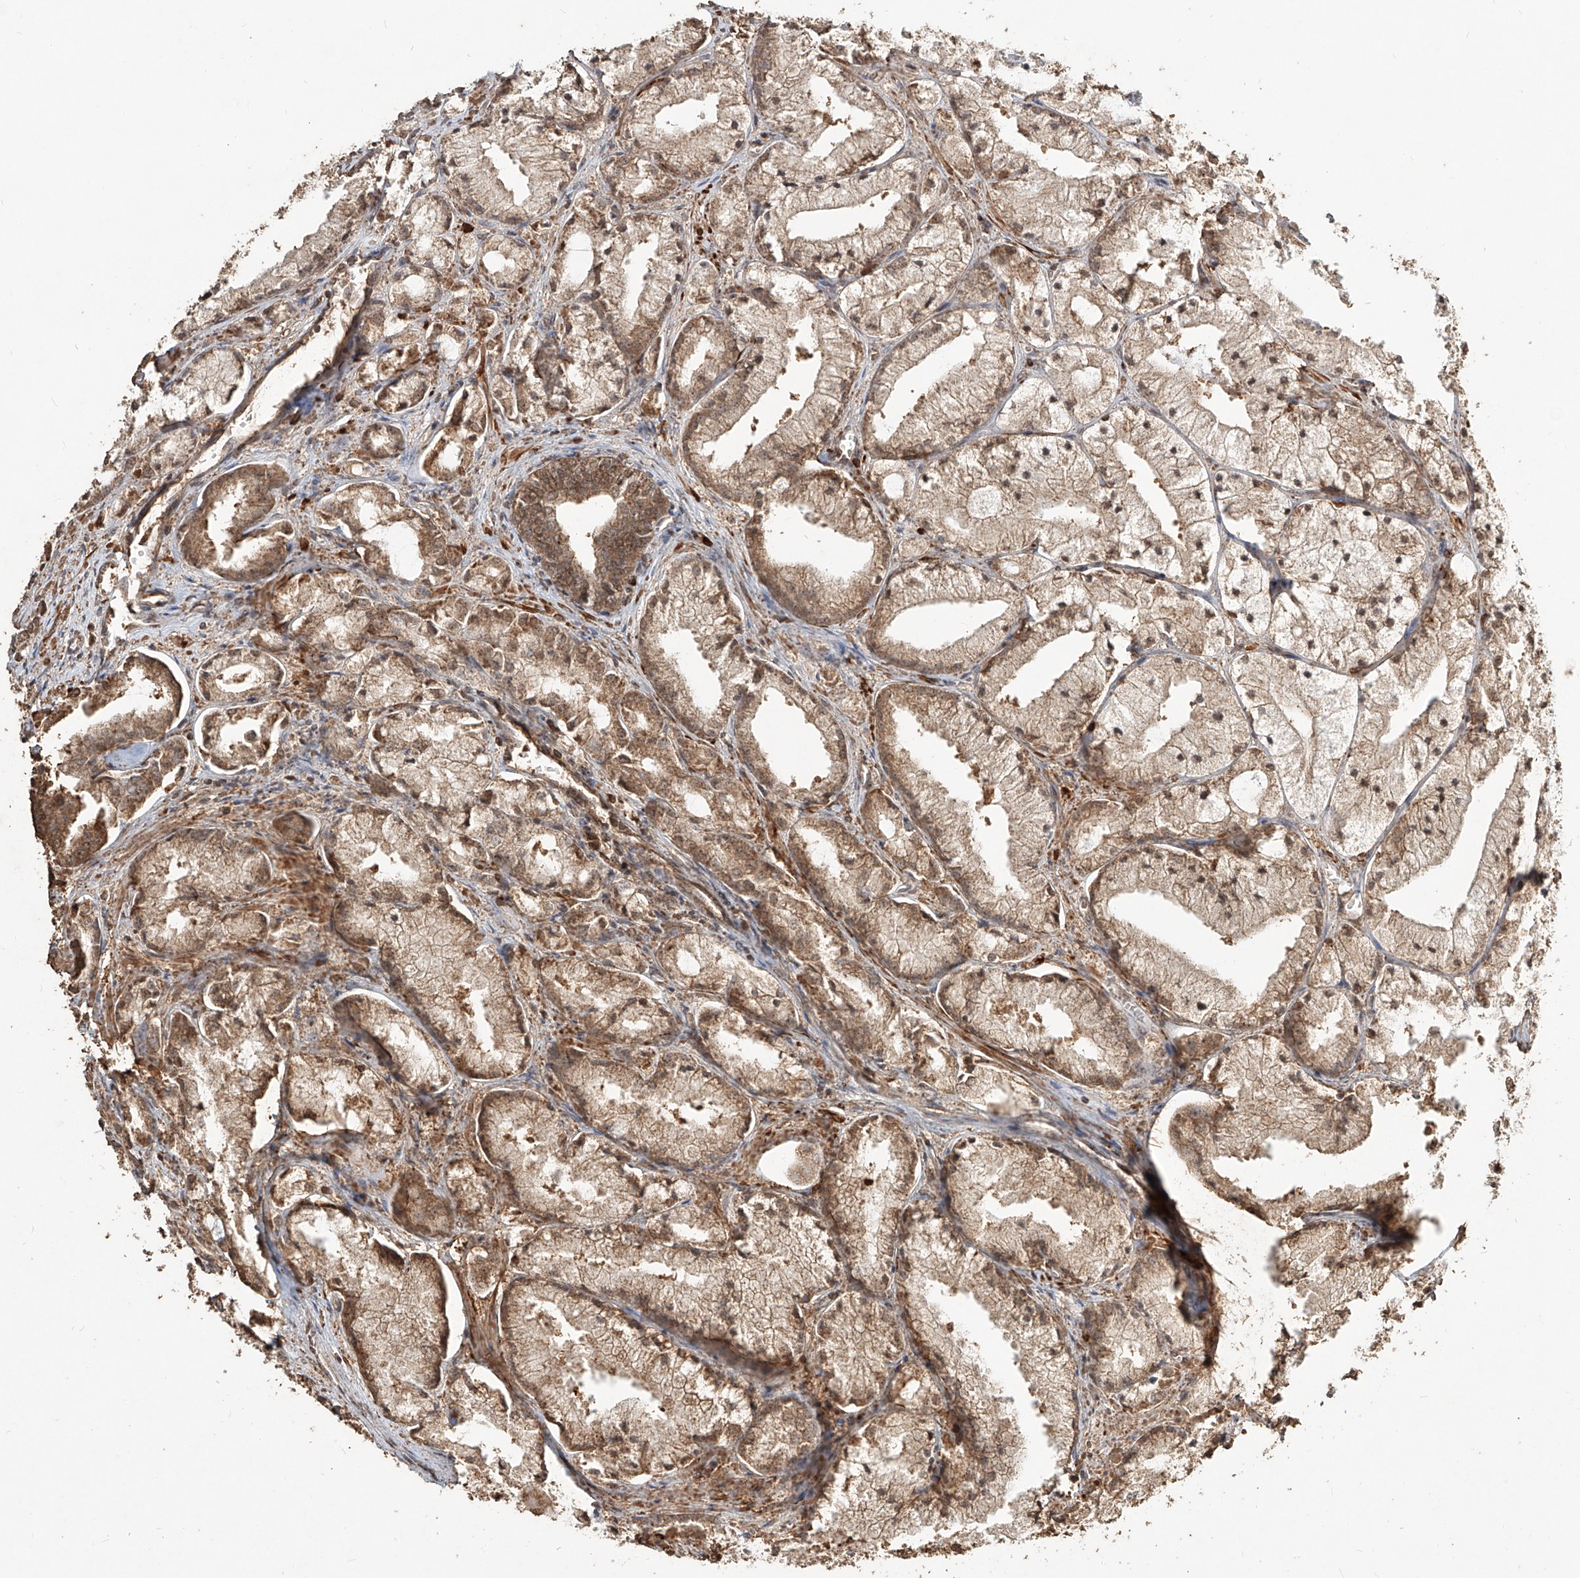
{"staining": {"intensity": "moderate", "quantity": ">75%", "location": "cytoplasmic/membranous,nuclear"}, "tissue": "prostate cancer", "cell_type": "Tumor cells", "image_type": "cancer", "snomed": [{"axis": "morphology", "description": "Adenocarcinoma, High grade"}, {"axis": "topography", "description": "Prostate"}], "caption": "The histopathology image displays immunohistochemical staining of prostate cancer (adenocarcinoma (high-grade)). There is moderate cytoplasmic/membranous and nuclear staining is appreciated in about >75% of tumor cells.", "gene": "ZNF660", "patient": {"sex": "male", "age": 50}}